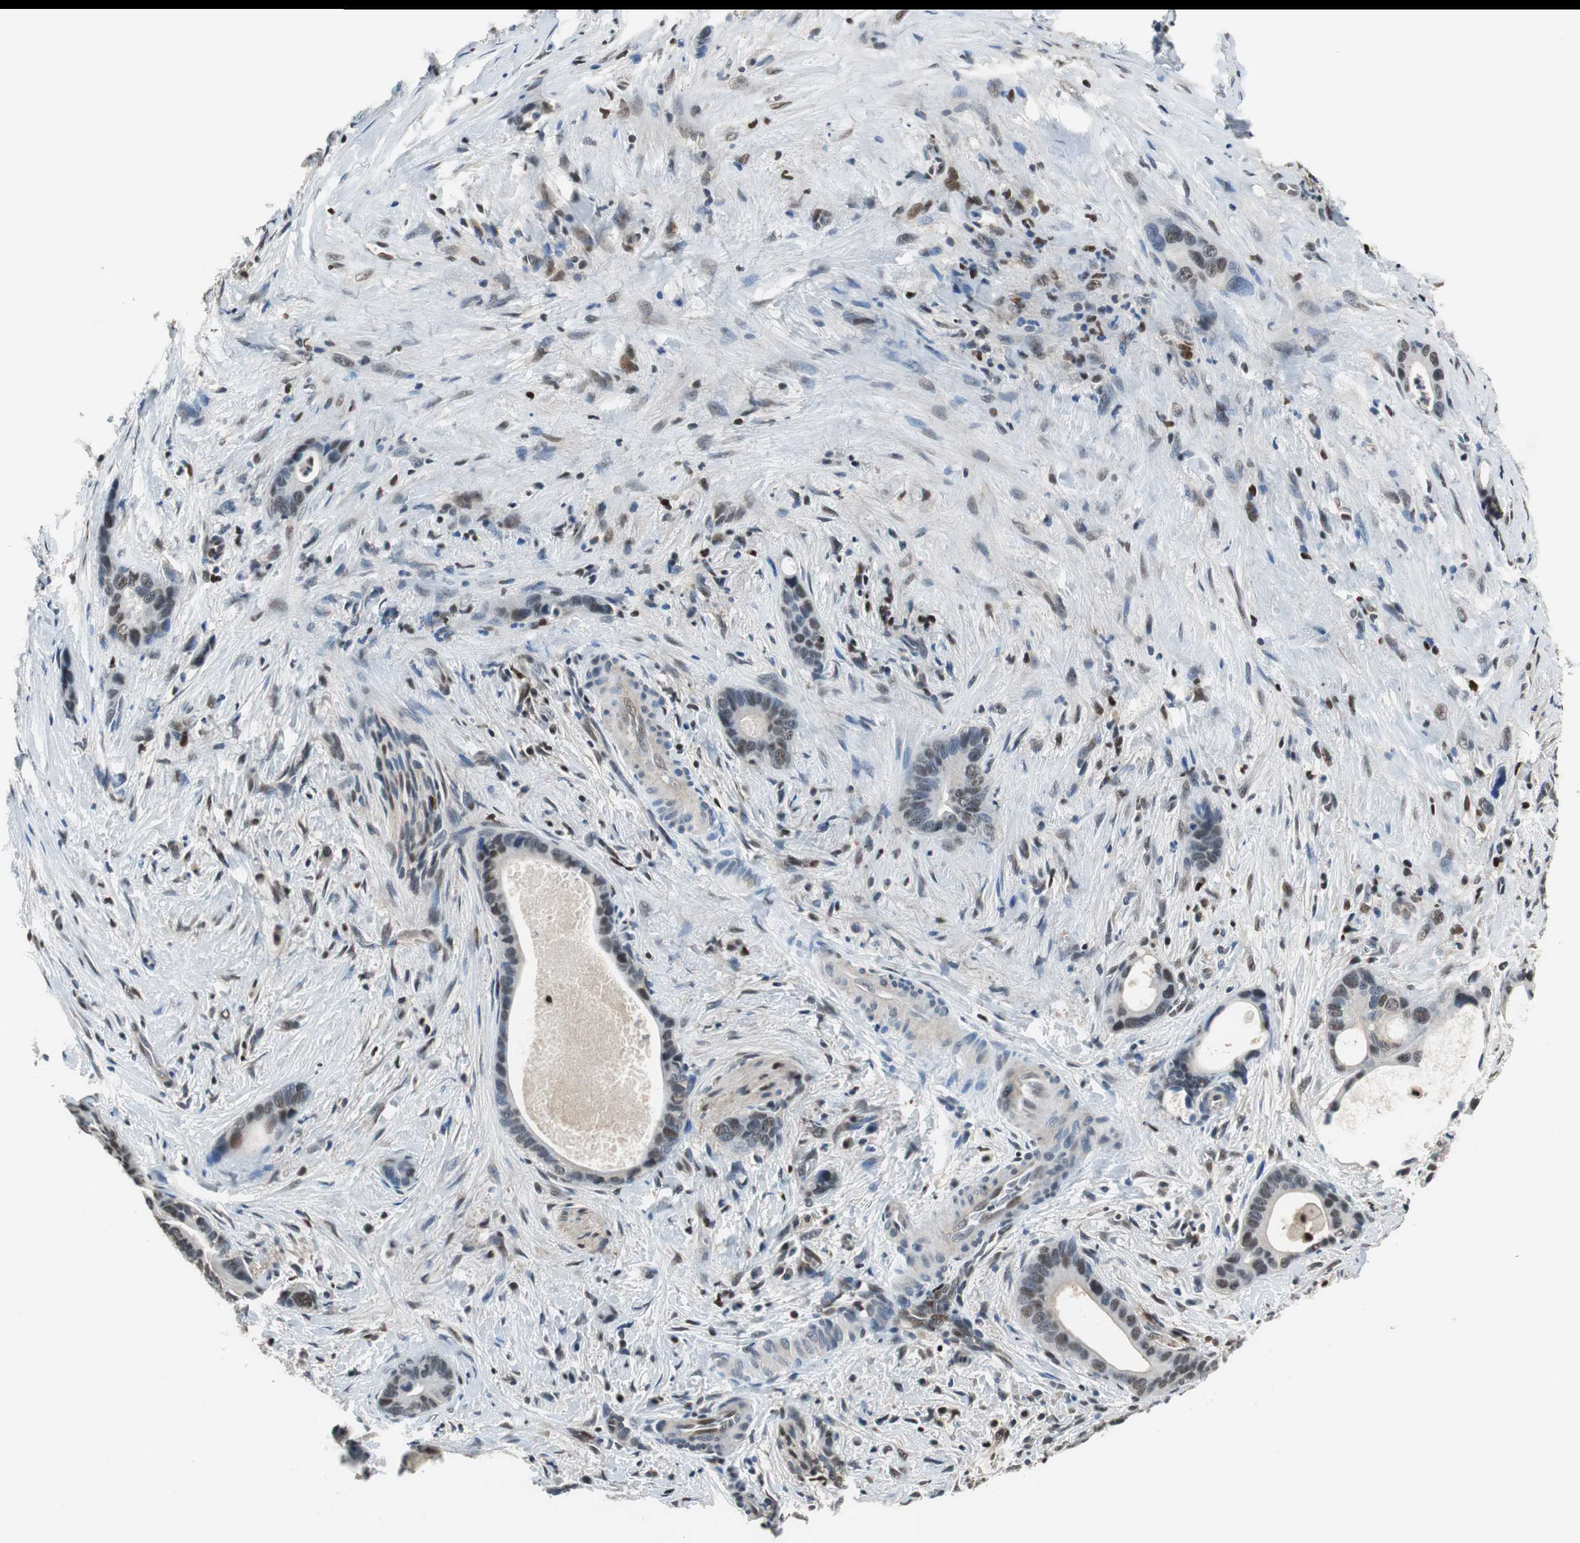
{"staining": {"intensity": "moderate", "quantity": "25%-75%", "location": "nuclear"}, "tissue": "liver cancer", "cell_type": "Tumor cells", "image_type": "cancer", "snomed": [{"axis": "morphology", "description": "Cholangiocarcinoma"}, {"axis": "topography", "description": "Liver"}], "caption": "This is a histology image of immunohistochemistry (IHC) staining of liver cancer (cholangiocarcinoma), which shows moderate staining in the nuclear of tumor cells.", "gene": "MAFB", "patient": {"sex": "female", "age": 55}}